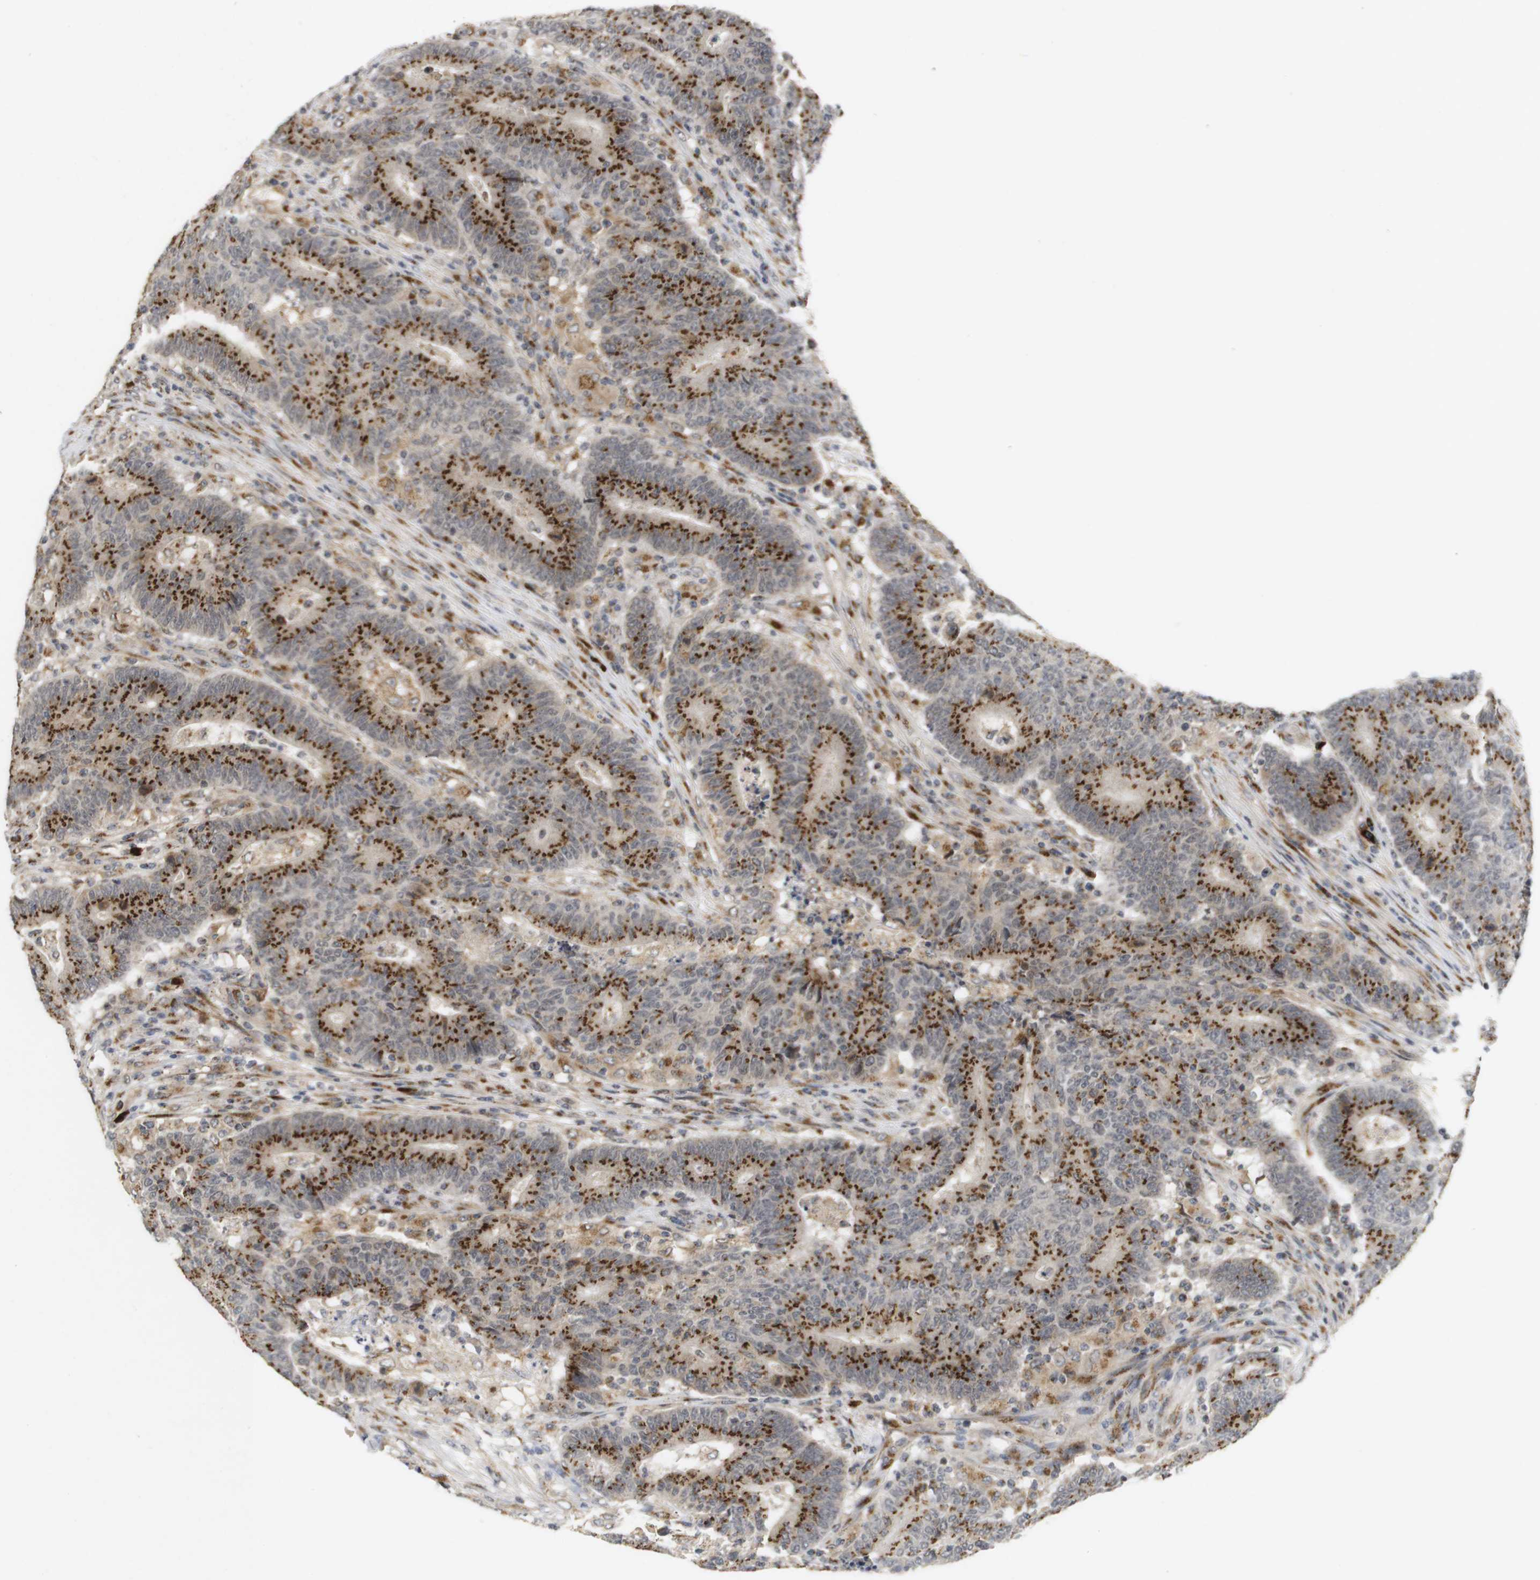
{"staining": {"intensity": "moderate", "quantity": ">75%", "location": "cytoplasmic/membranous"}, "tissue": "colorectal cancer", "cell_type": "Tumor cells", "image_type": "cancer", "snomed": [{"axis": "morphology", "description": "Normal tissue, NOS"}, {"axis": "morphology", "description": "Adenocarcinoma, NOS"}, {"axis": "topography", "description": "Colon"}], "caption": "Brown immunohistochemical staining in adenocarcinoma (colorectal) shows moderate cytoplasmic/membranous expression in about >75% of tumor cells. (DAB IHC, brown staining for protein, blue staining for nuclei).", "gene": "ZFPL1", "patient": {"sex": "female", "age": 75}}